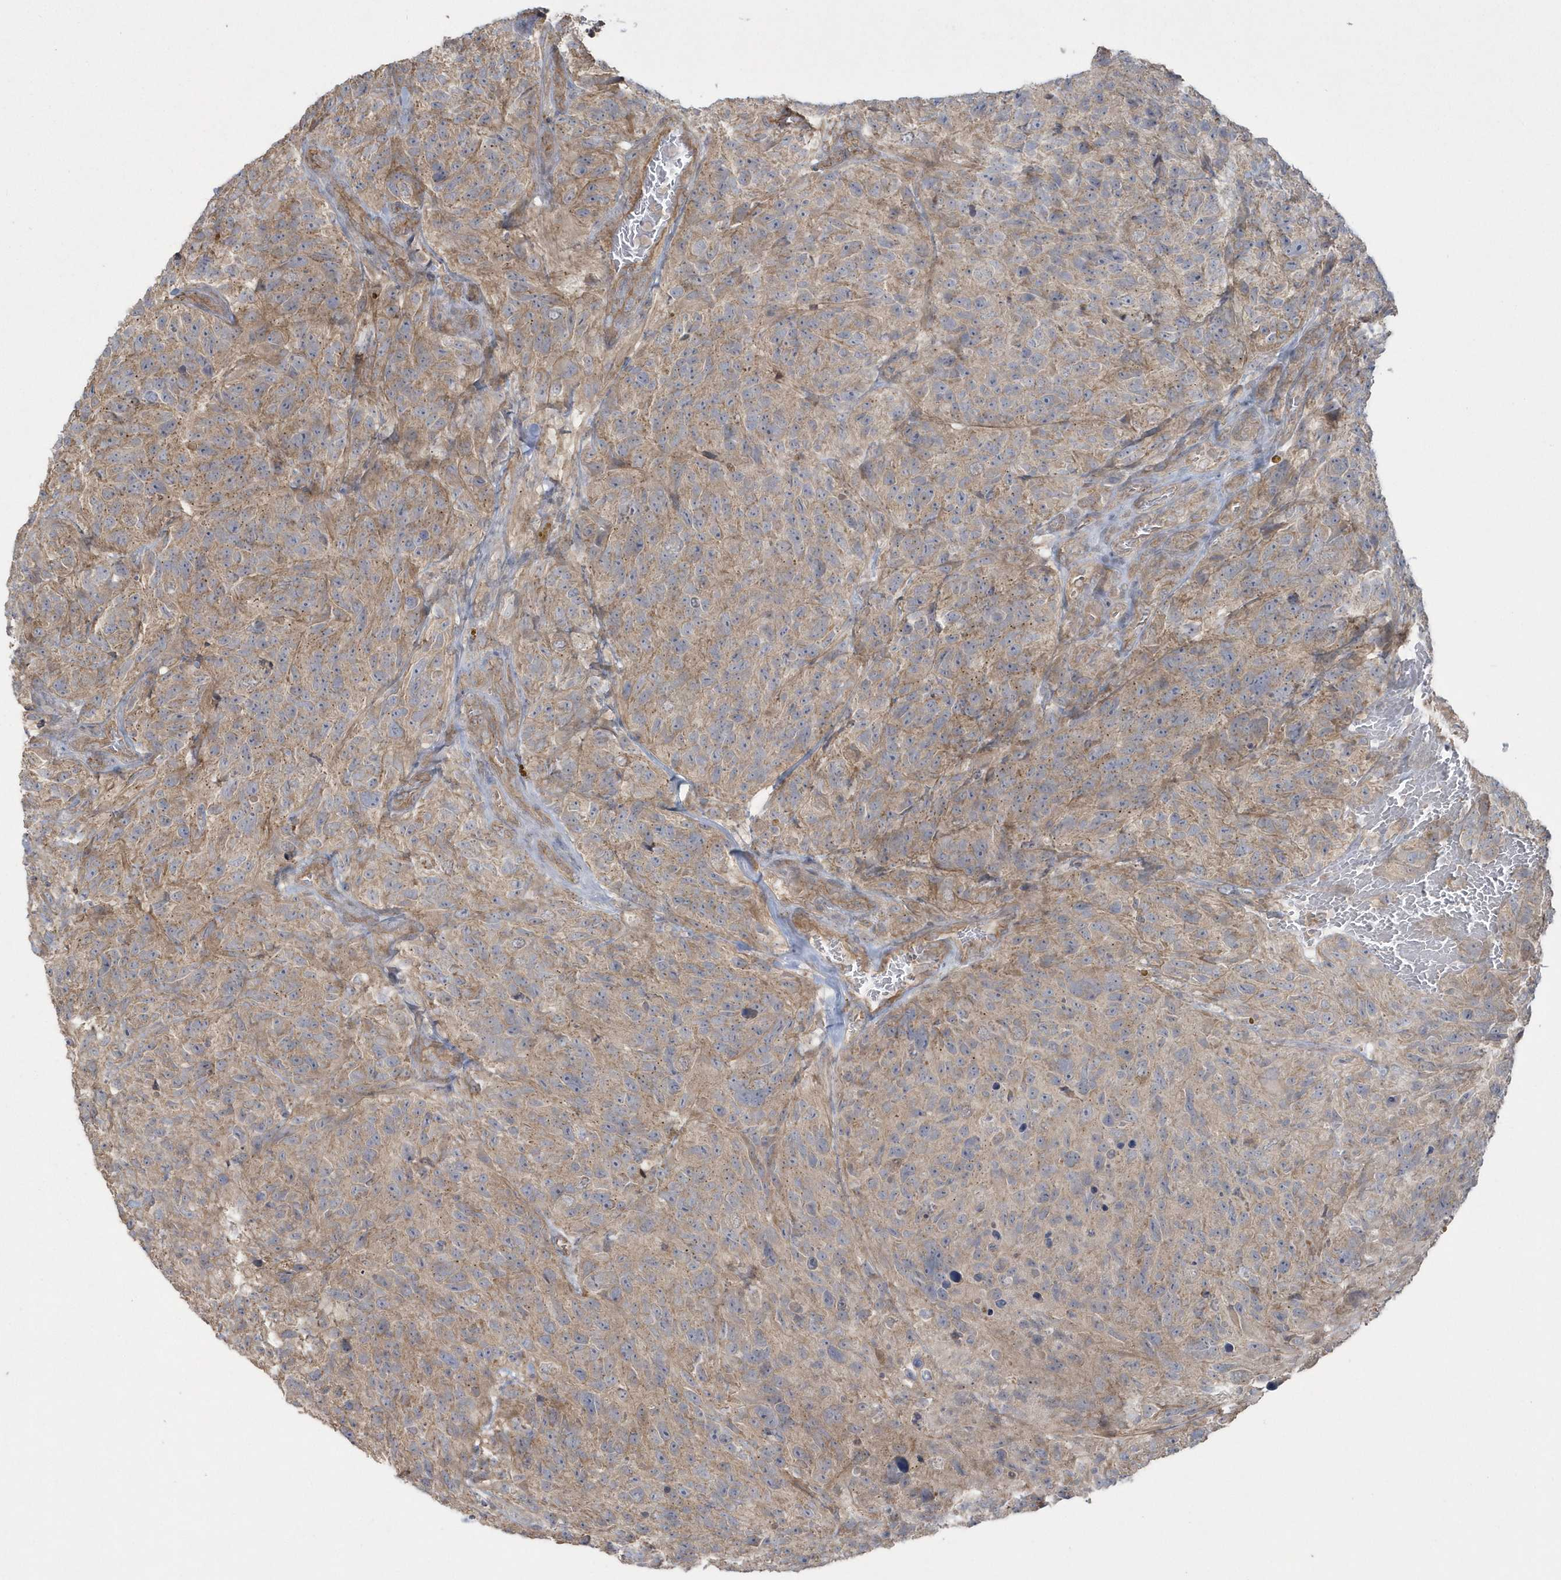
{"staining": {"intensity": "weak", "quantity": ">75%", "location": "cytoplasmic/membranous"}, "tissue": "glioma", "cell_type": "Tumor cells", "image_type": "cancer", "snomed": [{"axis": "morphology", "description": "Glioma, malignant, High grade"}, {"axis": "topography", "description": "Brain"}], "caption": "A brown stain highlights weak cytoplasmic/membranous positivity of a protein in high-grade glioma (malignant) tumor cells.", "gene": "ARMC8", "patient": {"sex": "male", "age": 69}}